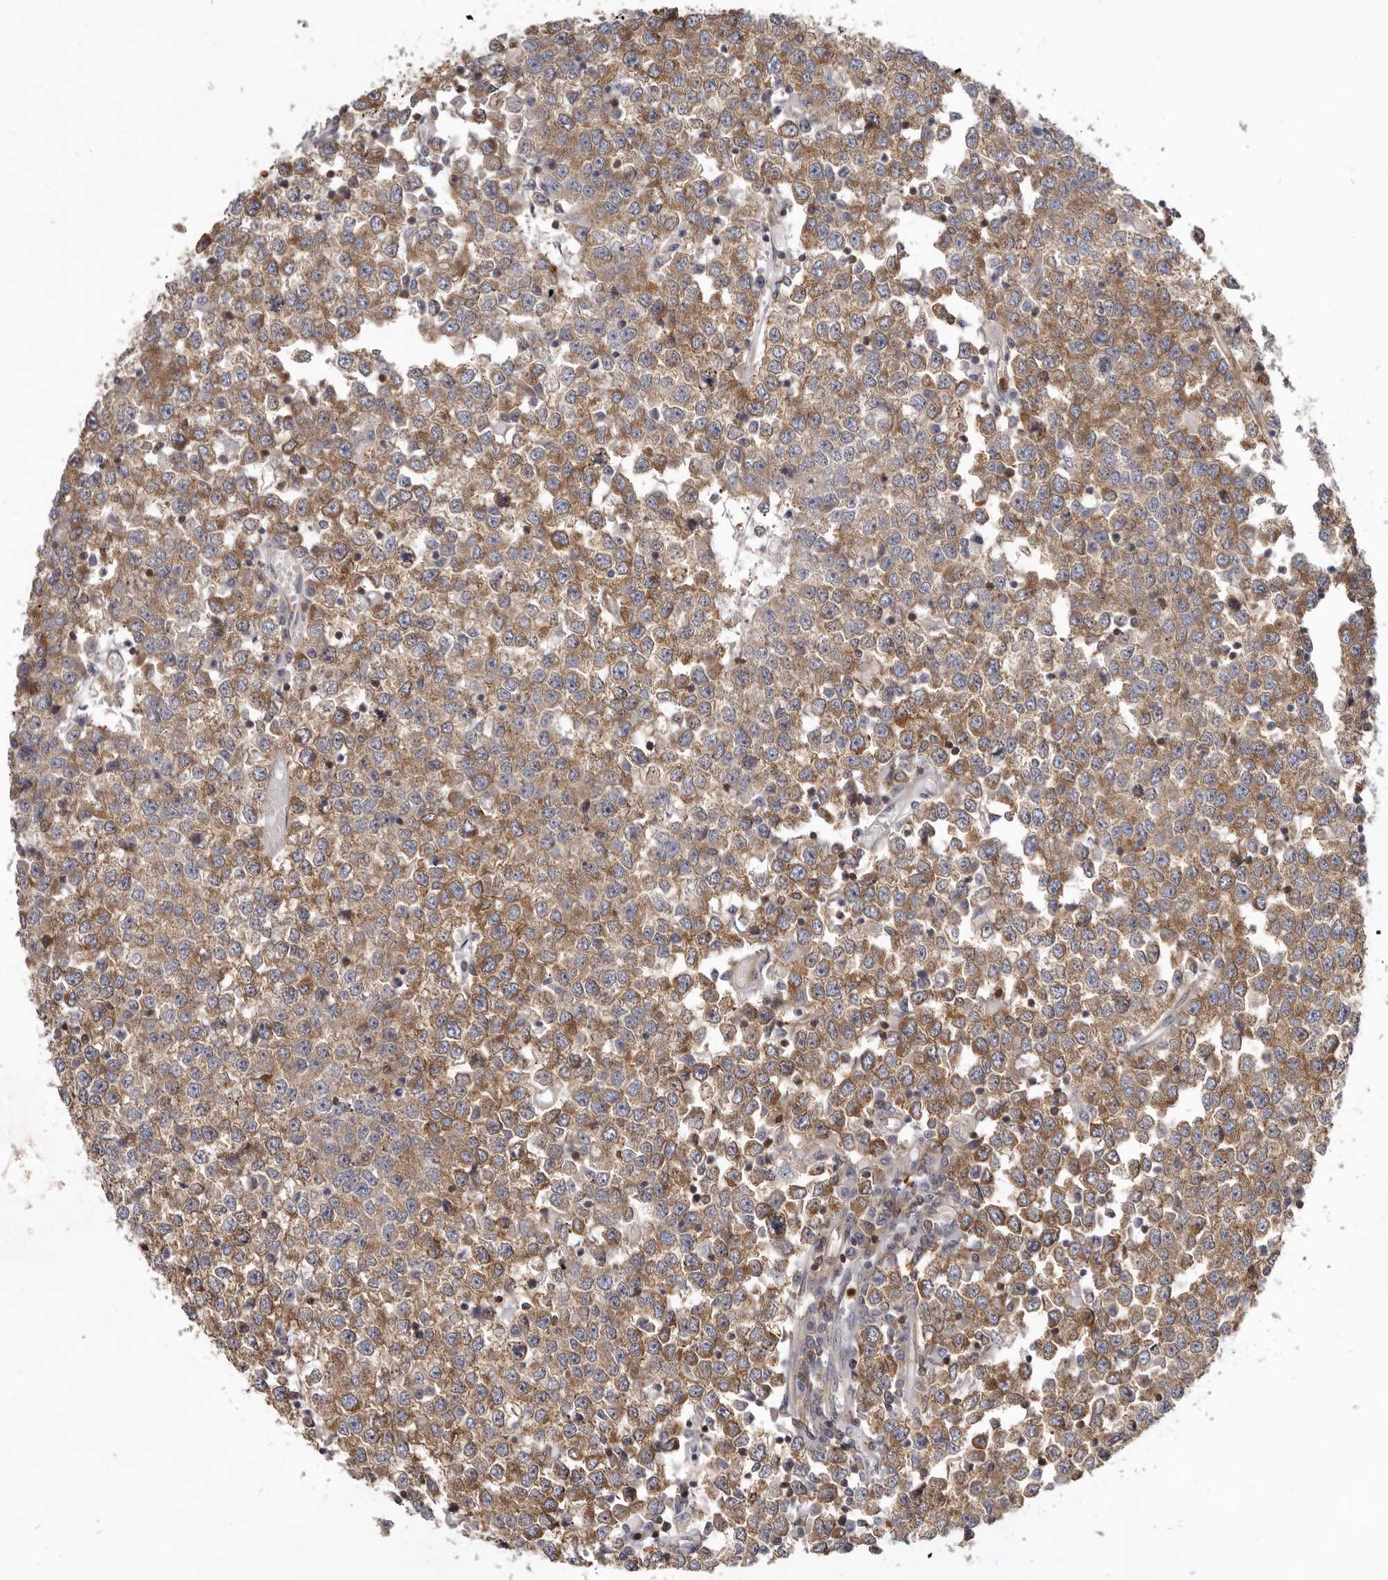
{"staining": {"intensity": "moderate", "quantity": ">75%", "location": "cytoplasmic/membranous"}, "tissue": "testis cancer", "cell_type": "Tumor cells", "image_type": "cancer", "snomed": [{"axis": "morphology", "description": "Seminoma, NOS"}, {"axis": "topography", "description": "Testis"}], "caption": "Testis cancer (seminoma) tissue shows moderate cytoplasmic/membranous staining in about >75% of tumor cells, visualized by immunohistochemistry. The staining was performed using DAB (3,3'-diaminobenzidine) to visualize the protein expression in brown, while the nuclei were stained in blue with hematoxylin (Magnification: 20x).", "gene": "CBL", "patient": {"sex": "male", "age": 65}}